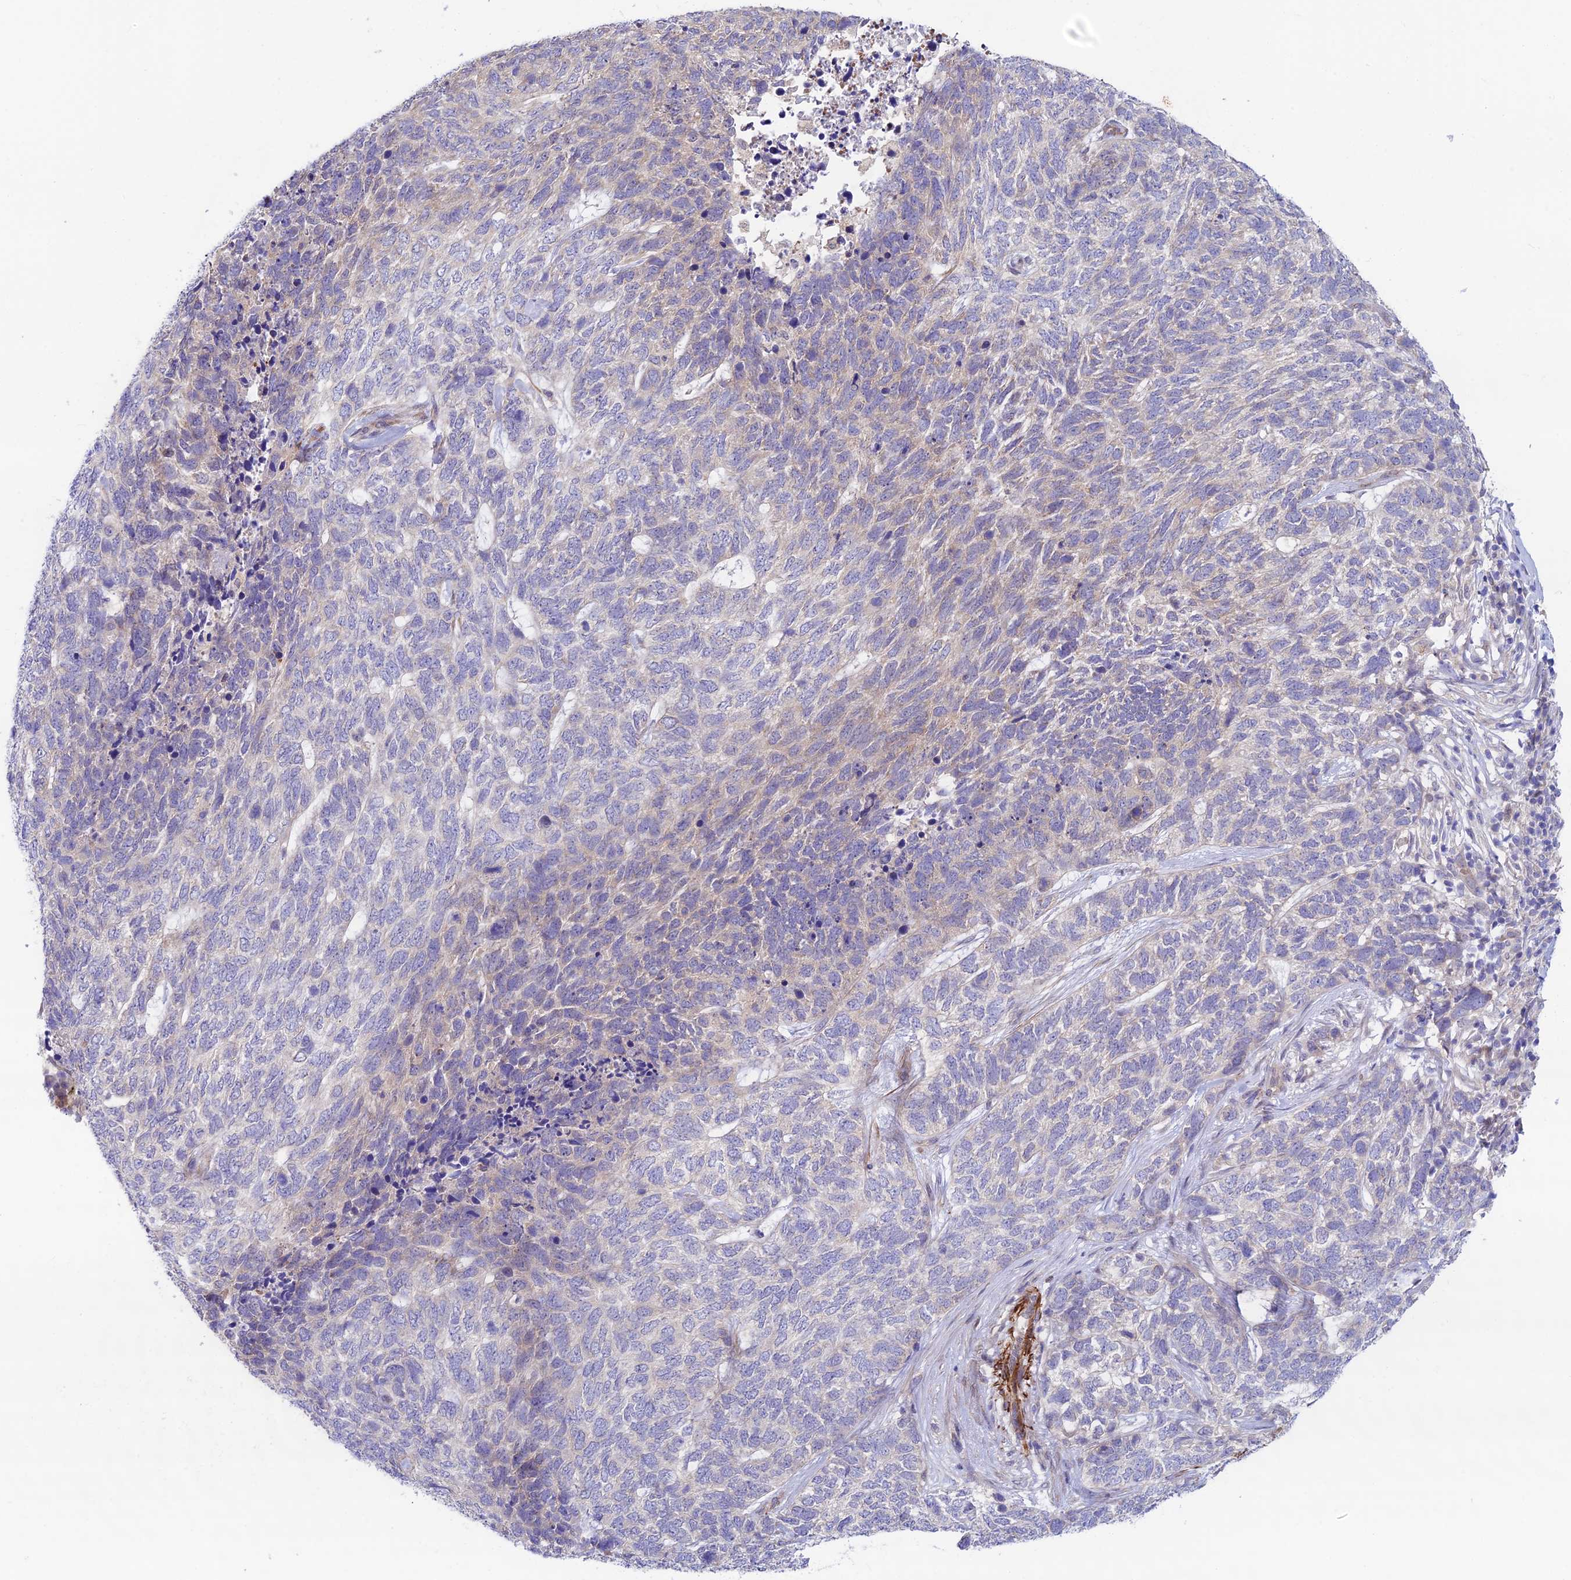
{"staining": {"intensity": "weak", "quantity": "<25%", "location": "cytoplasmic/membranous"}, "tissue": "skin cancer", "cell_type": "Tumor cells", "image_type": "cancer", "snomed": [{"axis": "morphology", "description": "Basal cell carcinoma"}, {"axis": "topography", "description": "Skin"}], "caption": "IHC histopathology image of neoplastic tissue: human basal cell carcinoma (skin) stained with DAB shows no significant protein positivity in tumor cells.", "gene": "ANKRD50", "patient": {"sex": "female", "age": 65}}